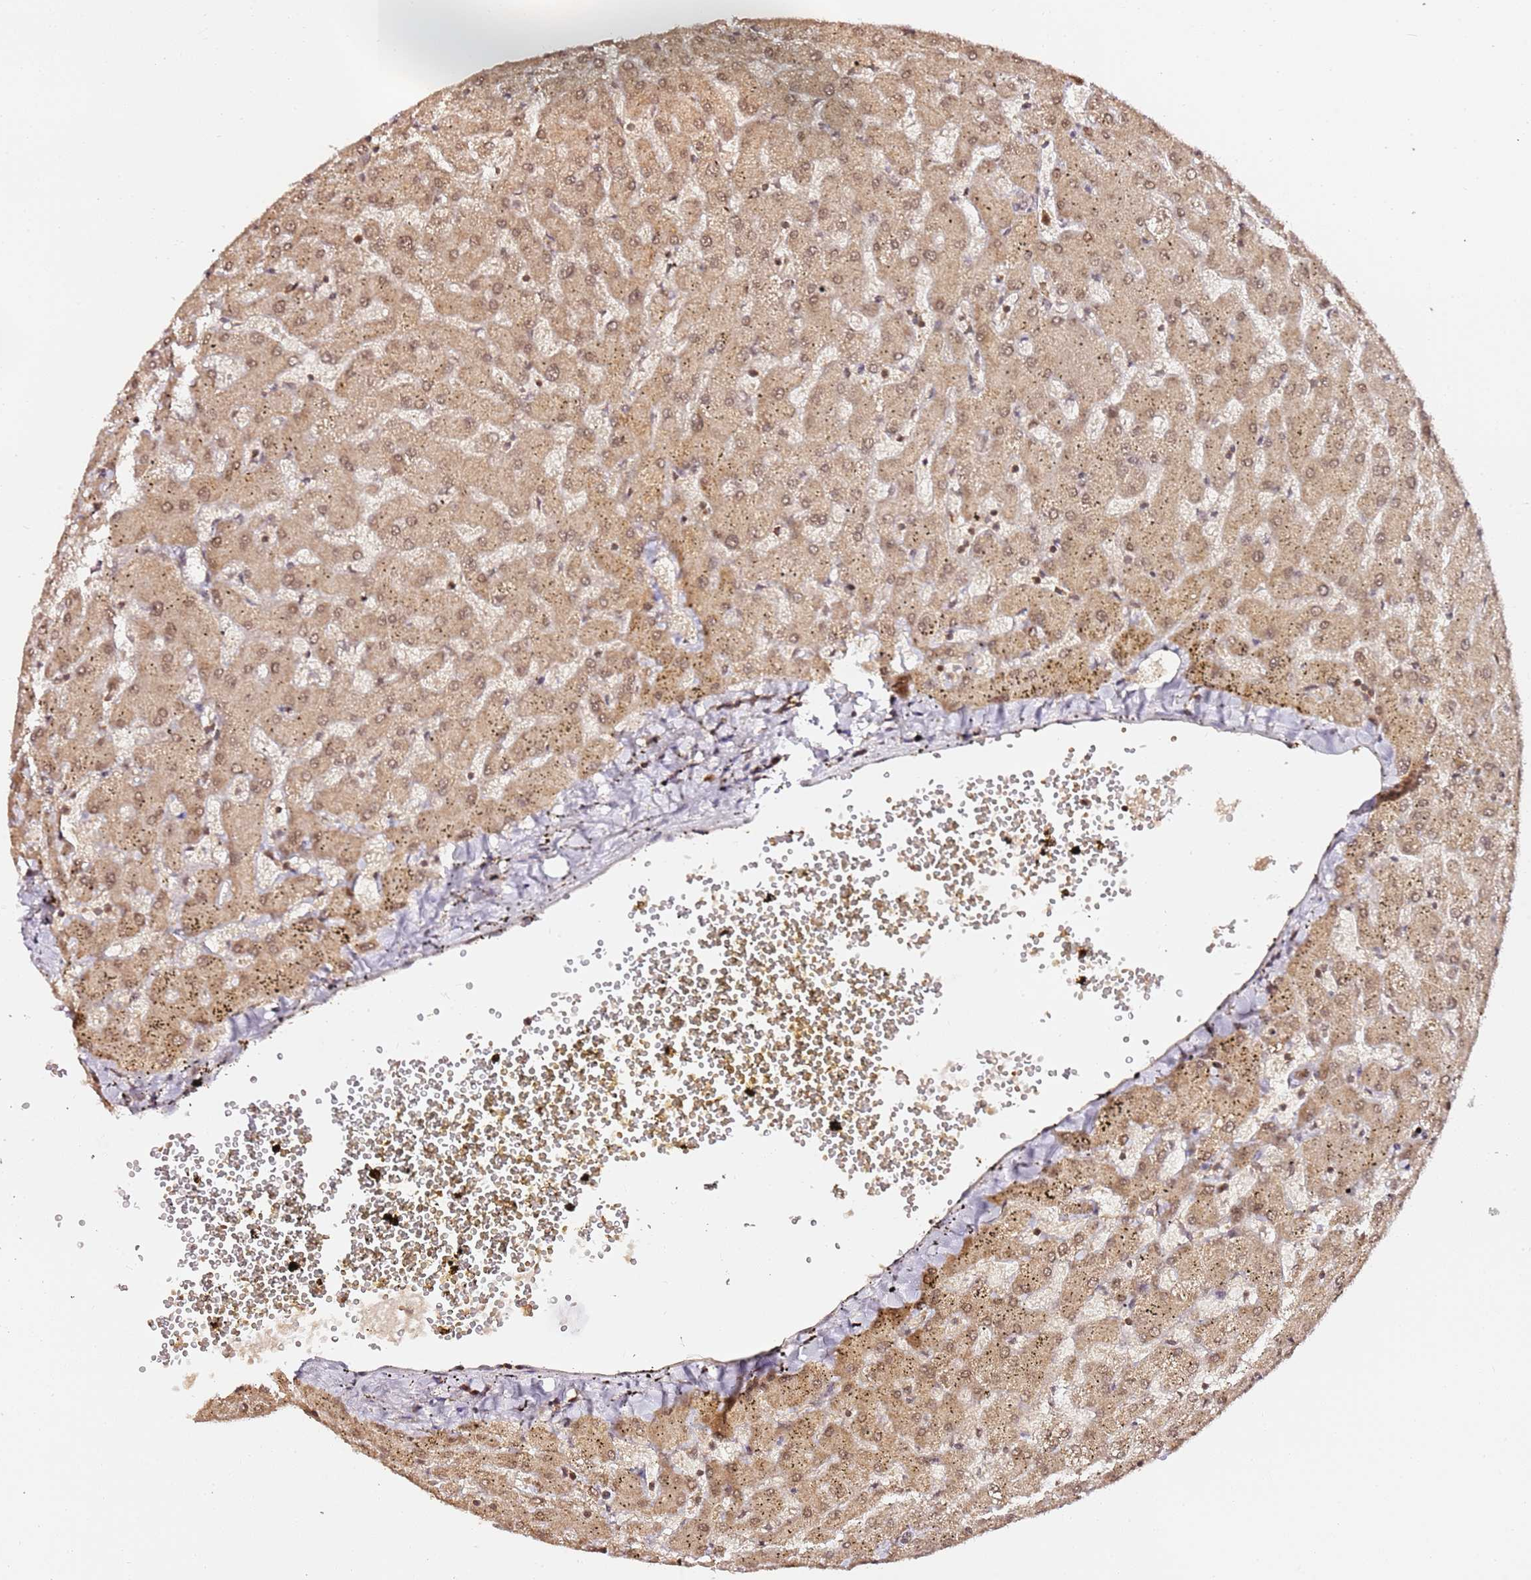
{"staining": {"intensity": "negative", "quantity": "none", "location": "none"}, "tissue": "liver", "cell_type": "Cholangiocytes", "image_type": "normal", "snomed": [{"axis": "morphology", "description": "Normal tissue, NOS"}, {"axis": "topography", "description": "Liver"}], "caption": "A high-resolution histopathology image shows IHC staining of benign liver, which reveals no significant expression in cholangiocytes.", "gene": "OR5V1", "patient": {"sex": "female", "age": 63}}